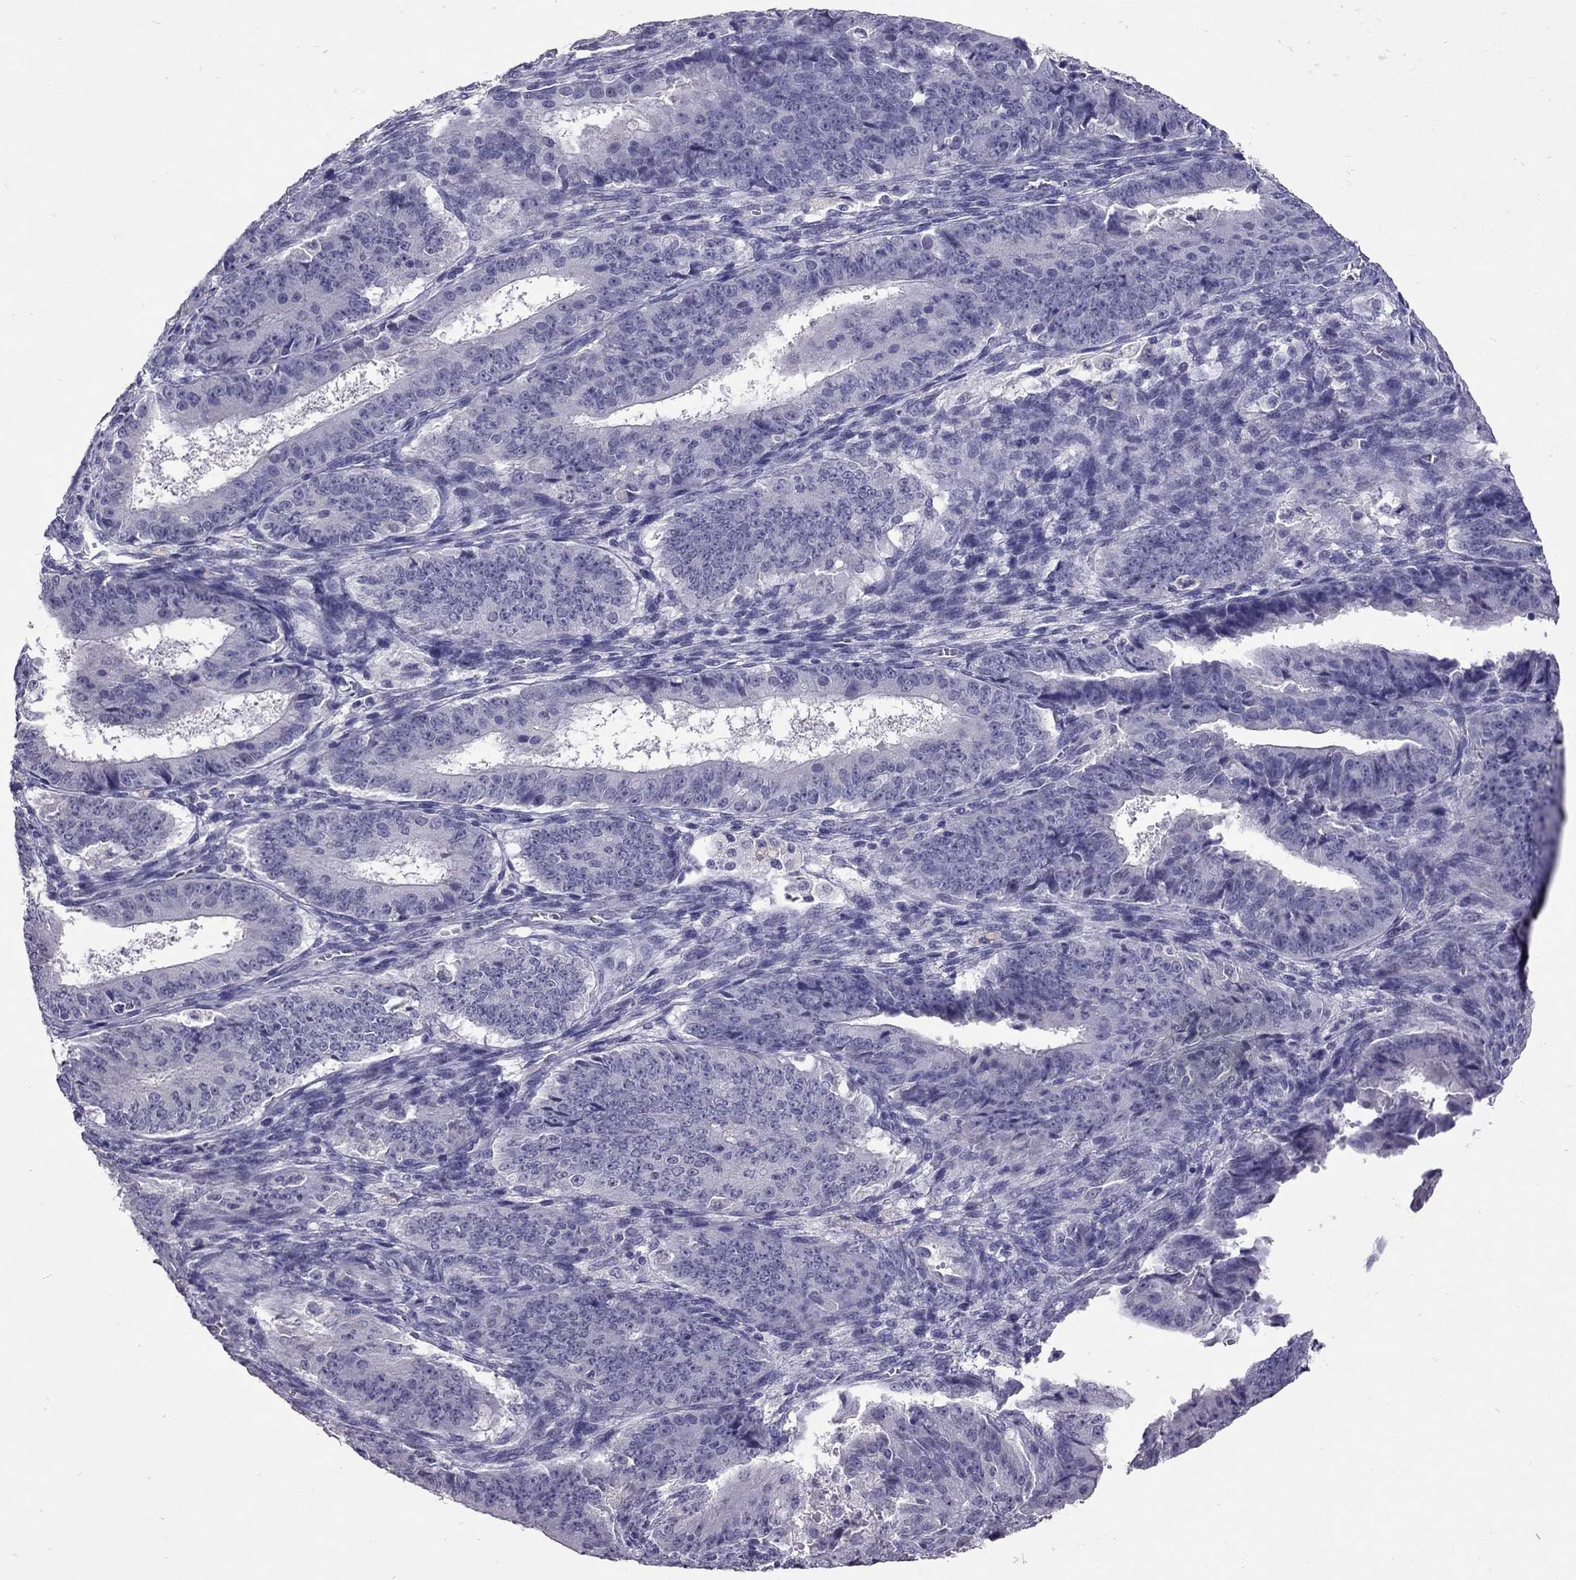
{"staining": {"intensity": "negative", "quantity": "none", "location": "none"}, "tissue": "ovarian cancer", "cell_type": "Tumor cells", "image_type": "cancer", "snomed": [{"axis": "morphology", "description": "Carcinoma, endometroid"}, {"axis": "topography", "description": "Ovary"}], "caption": "IHC of human ovarian cancer (endometroid carcinoma) displays no staining in tumor cells. (DAB (3,3'-diaminobenzidine) IHC visualized using brightfield microscopy, high magnification).", "gene": "RHO", "patient": {"sex": "female", "age": 42}}